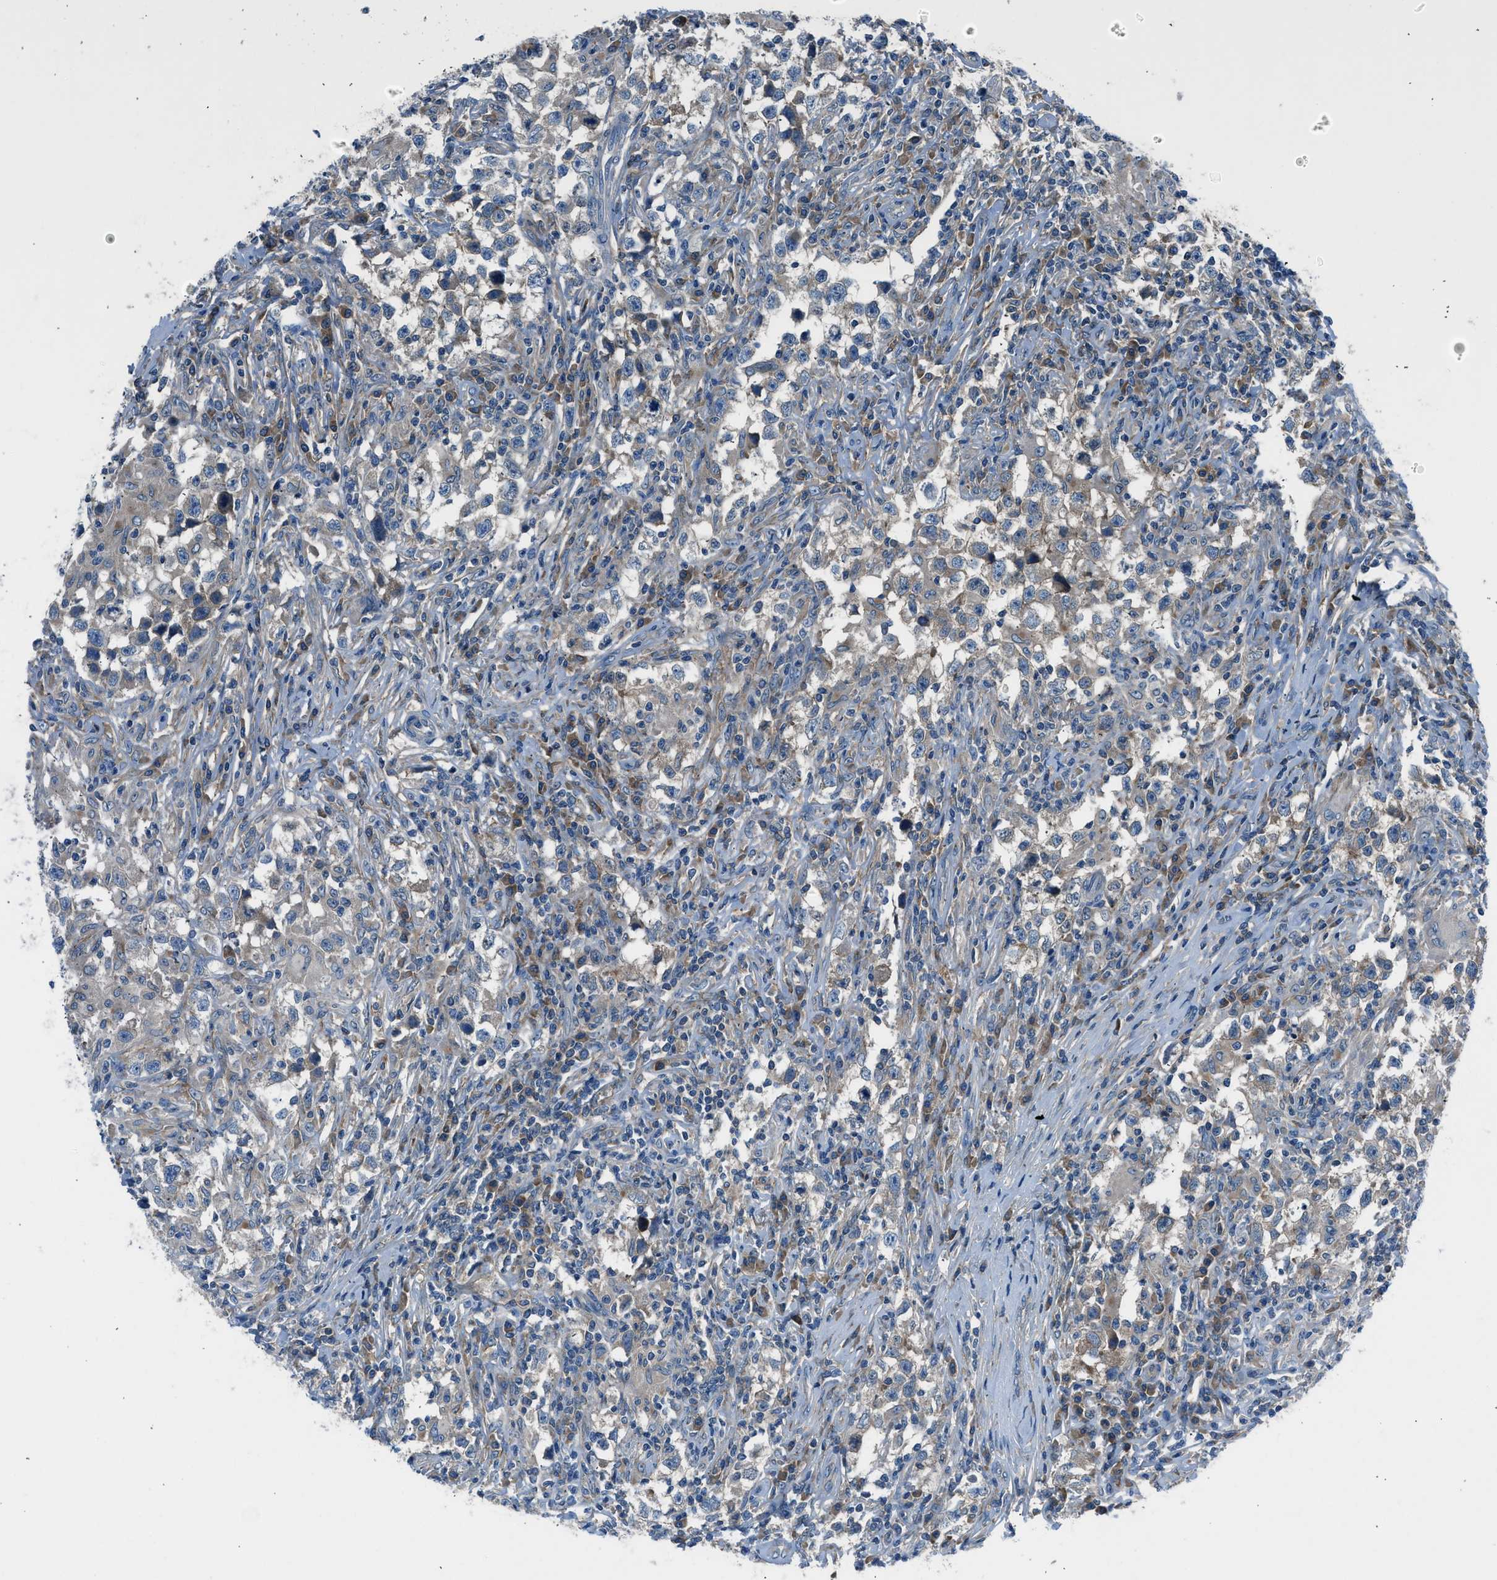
{"staining": {"intensity": "weak", "quantity": "<25%", "location": "cytoplasmic/membranous"}, "tissue": "testis cancer", "cell_type": "Tumor cells", "image_type": "cancer", "snomed": [{"axis": "morphology", "description": "Carcinoma, Embryonal, NOS"}, {"axis": "topography", "description": "Testis"}], "caption": "Immunohistochemistry of human testis embryonal carcinoma demonstrates no staining in tumor cells.", "gene": "BMP1", "patient": {"sex": "male", "age": 21}}